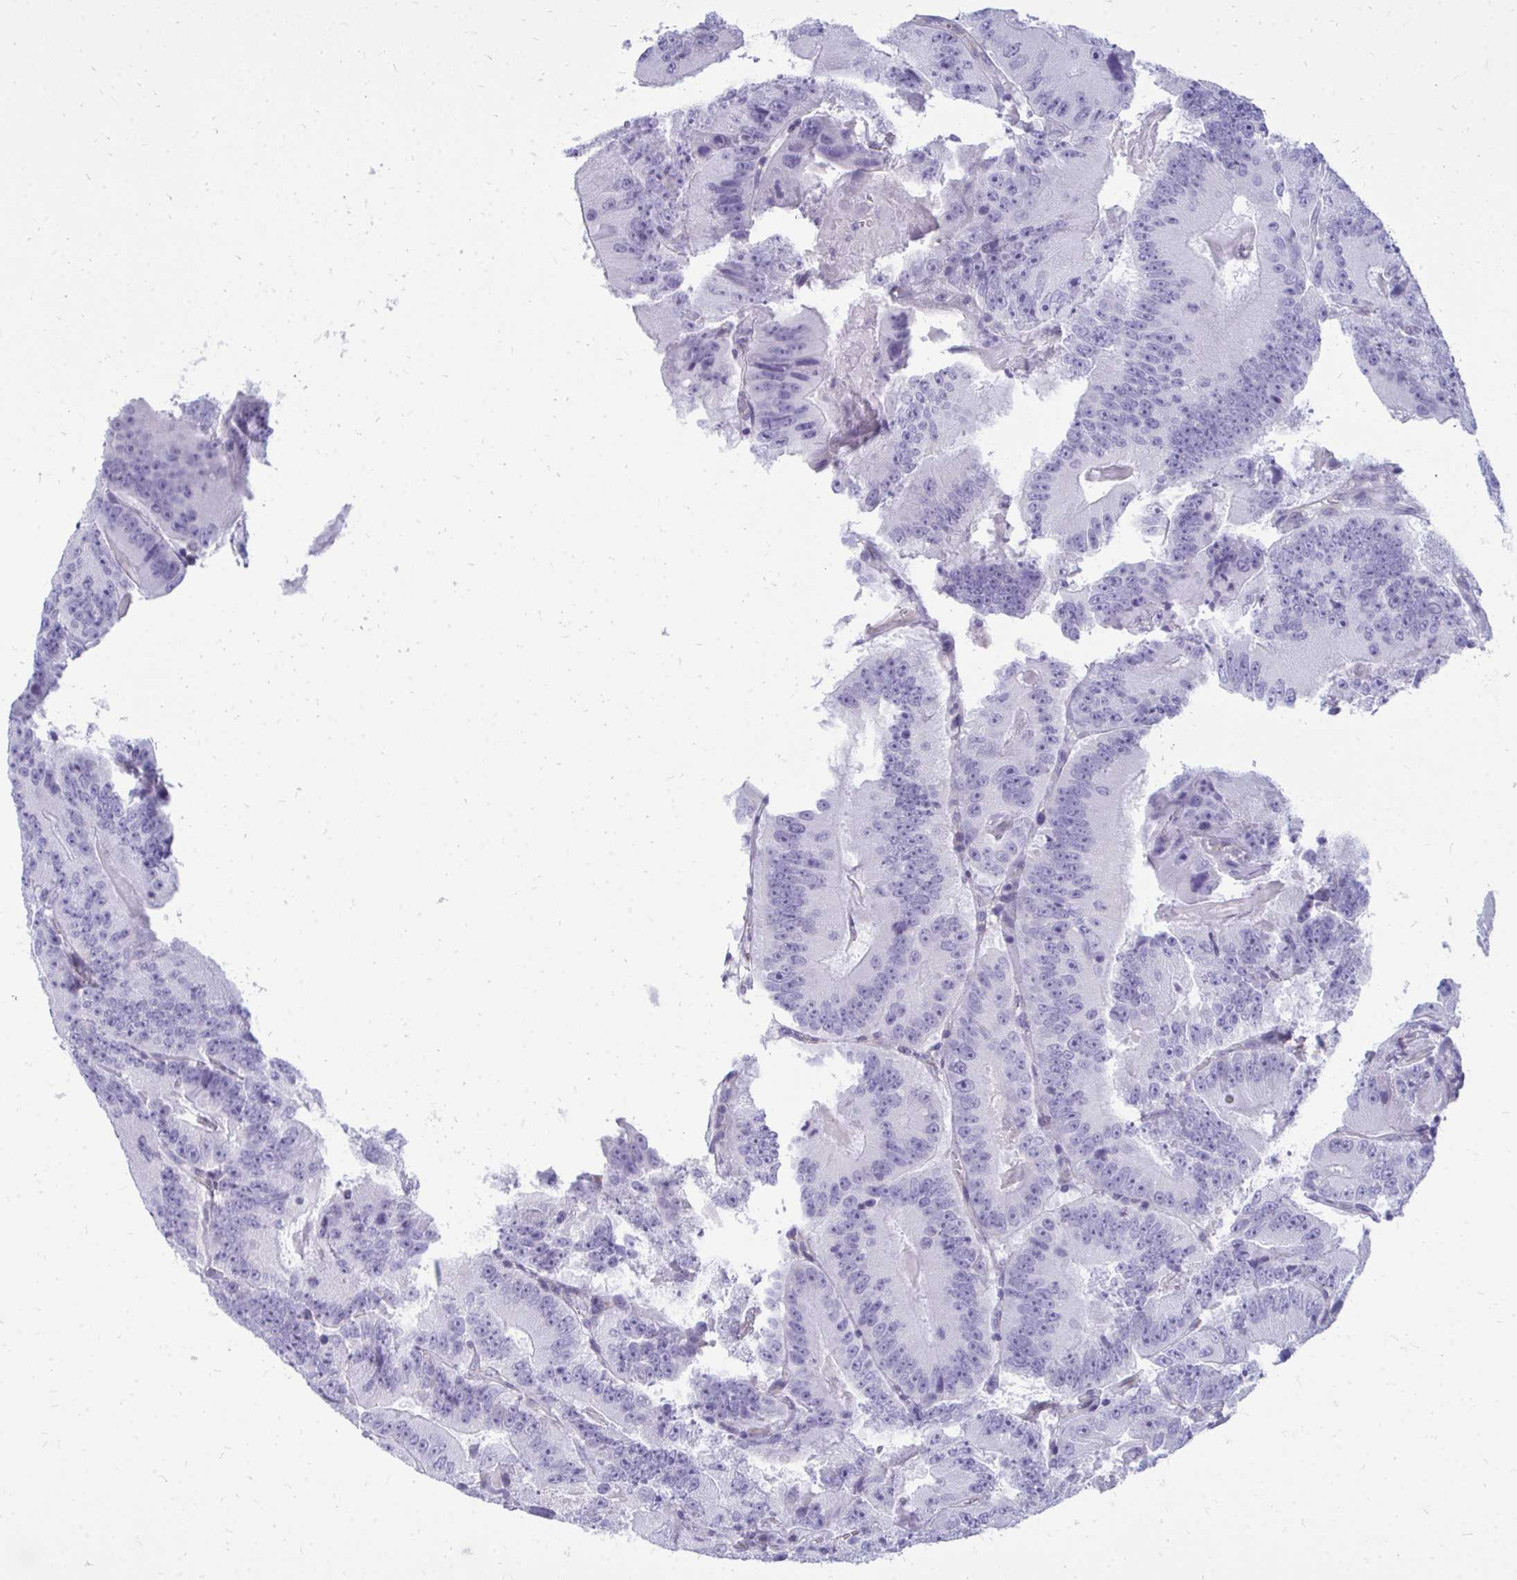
{"staining": {"intensity": "negative", "quantity": "none", "location": "none"}, "tissue": "colorectal cancer", "cell_type": "Tumor cells", "image_type": "cancer", "snomed": [{"axis": "morphology", "description": "Adenocarcinoma, NOS"}, {"axis": "topography", "description": "Colon"}], "caption": "Tumor cells are negative for brown protein staining in colorectal cancer. (Immunohistochemistry, brightfield microscopy, high magnification).", "gene": "FABP3", "patient": {"sex": "female", "age": 86}}